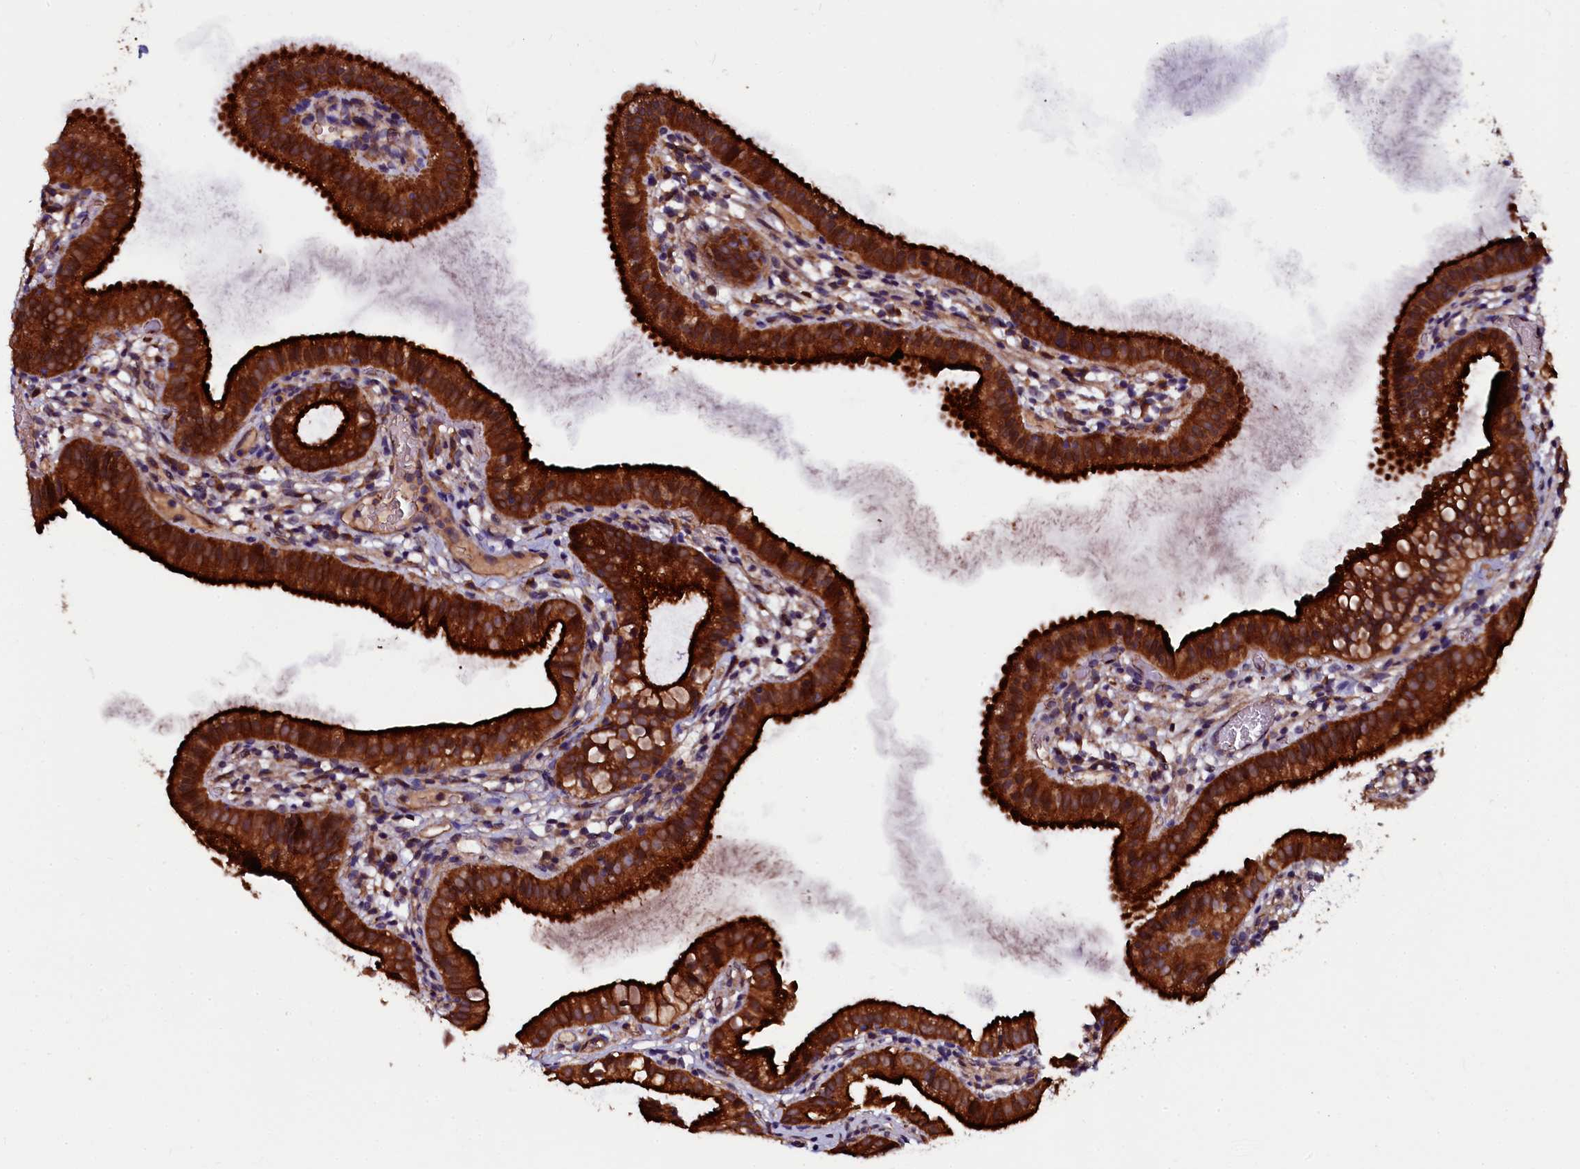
{"staining": {"intensity": "strong", "quantity": ">75%", "location": "cytoplasmic/membranous"}, "tissue": "gallbladder", "cell_type": "Glandular cells", "image_type": "normal", "snomed": [{"axis": "morphology", "description": "Normal tissue, NOS"}, {"axis": "topography", "description": "Gallbladder"}], "caption": "The immunohistochemical stain shows strong cytoplasmic/membranous staining in glandular cells of benign gallbladder.", "gene": "APPL2", "patient": {"sex": "female", "age": 46}}